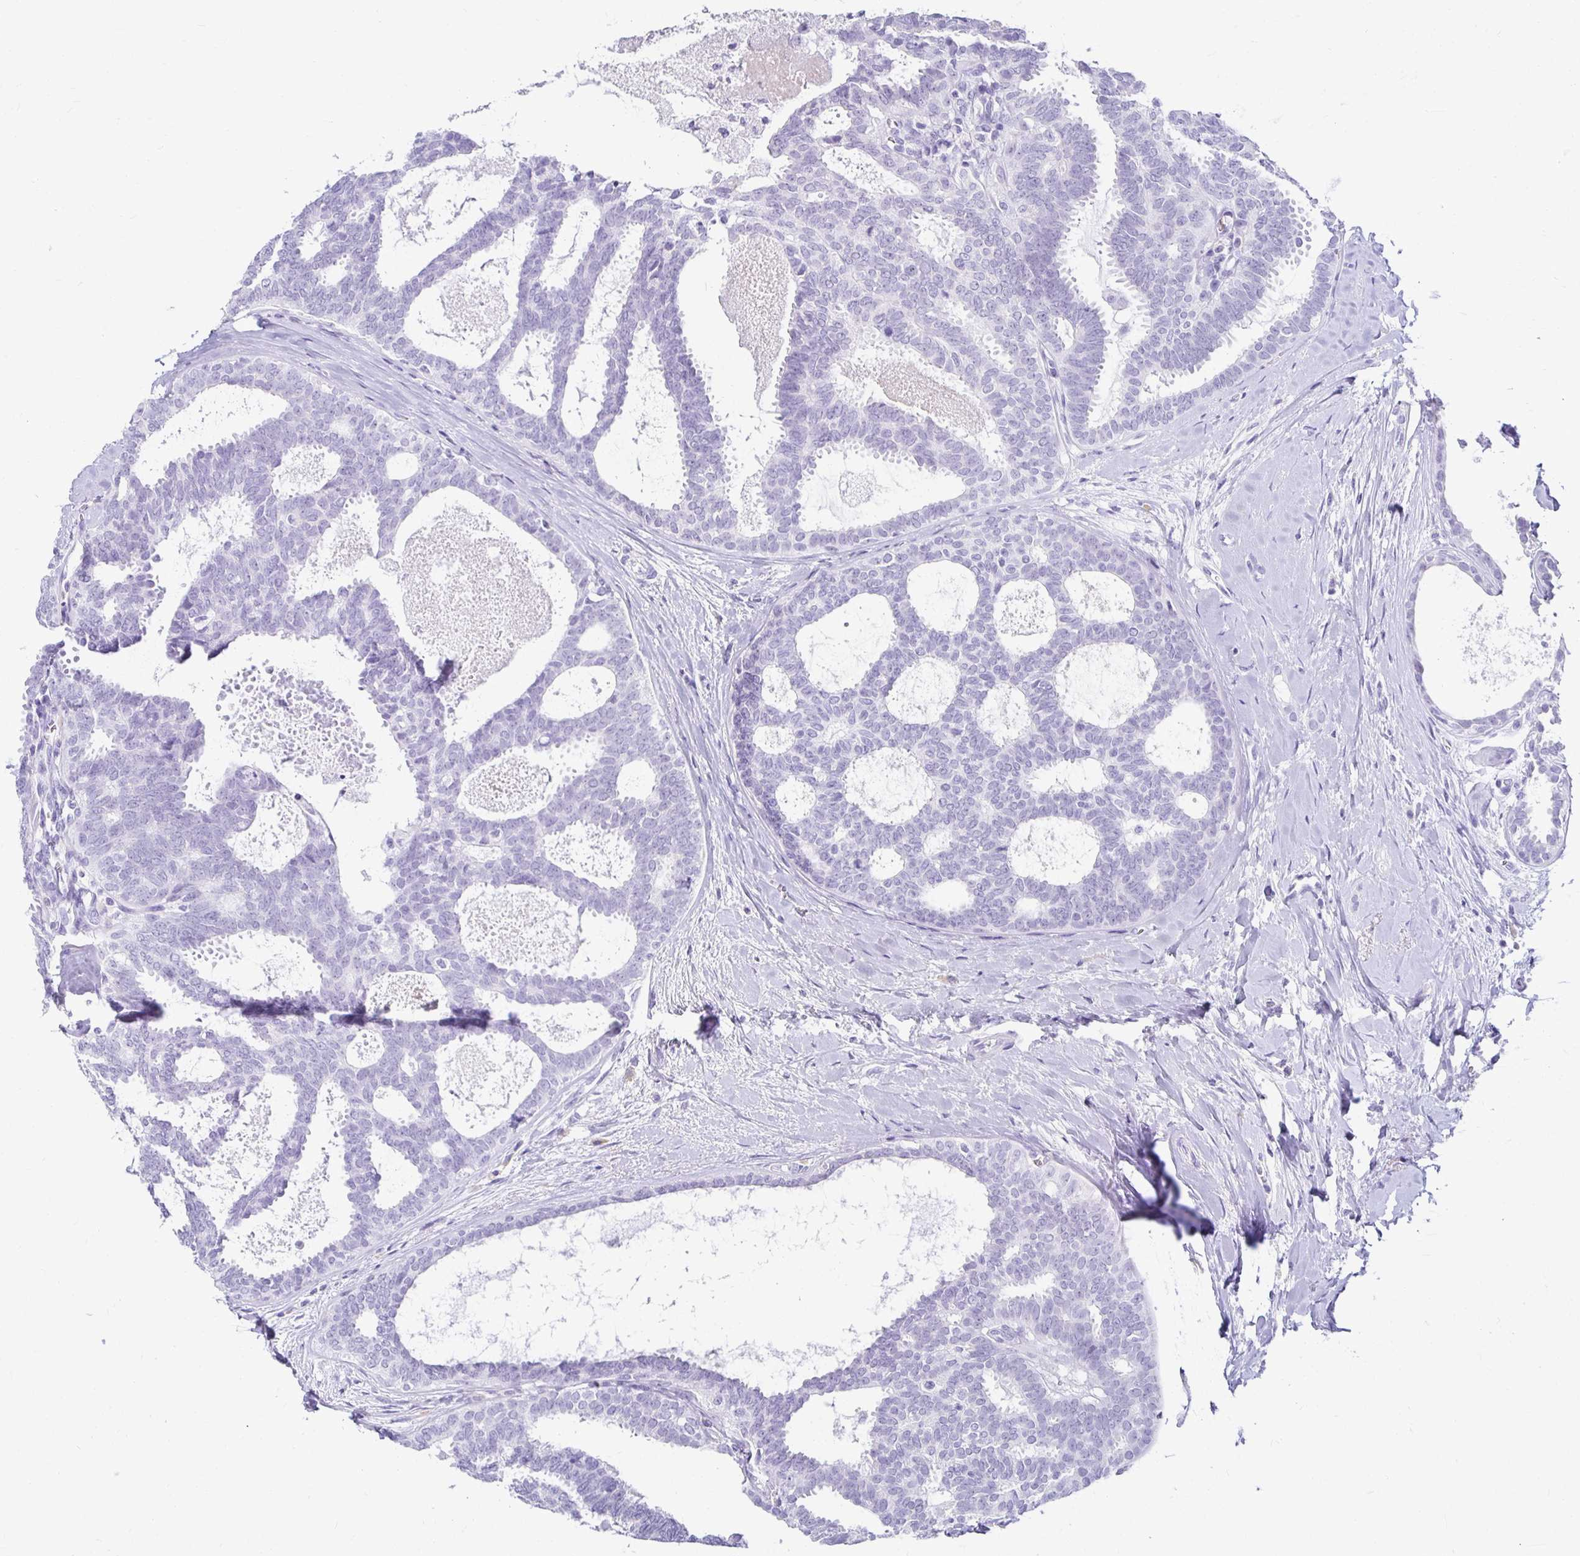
{"staining": {"intensity": "negative", "quantity": "none", "location": "none"}, "tissue": "breast cancer", "cell_type": "Tumor cells", "image_type": "cancer", "snomed": [{"axis": "morphology", "description": "Intraductal carcinoma, in situ"}, {"axis": "morphology", "description": "Duct carcinoma"}, {"axis": "morphology", "description": "Lobular carcinoma, in situ"}, {"axis": "topography", "description": "Breast"}], "caption": "The IHC photomicrograph has no significant expression in tumor cells of lobular carcinoma in situ (breast) tissue.", "gene": "CST6", "patient": {"sex": "female", "age": 44}}